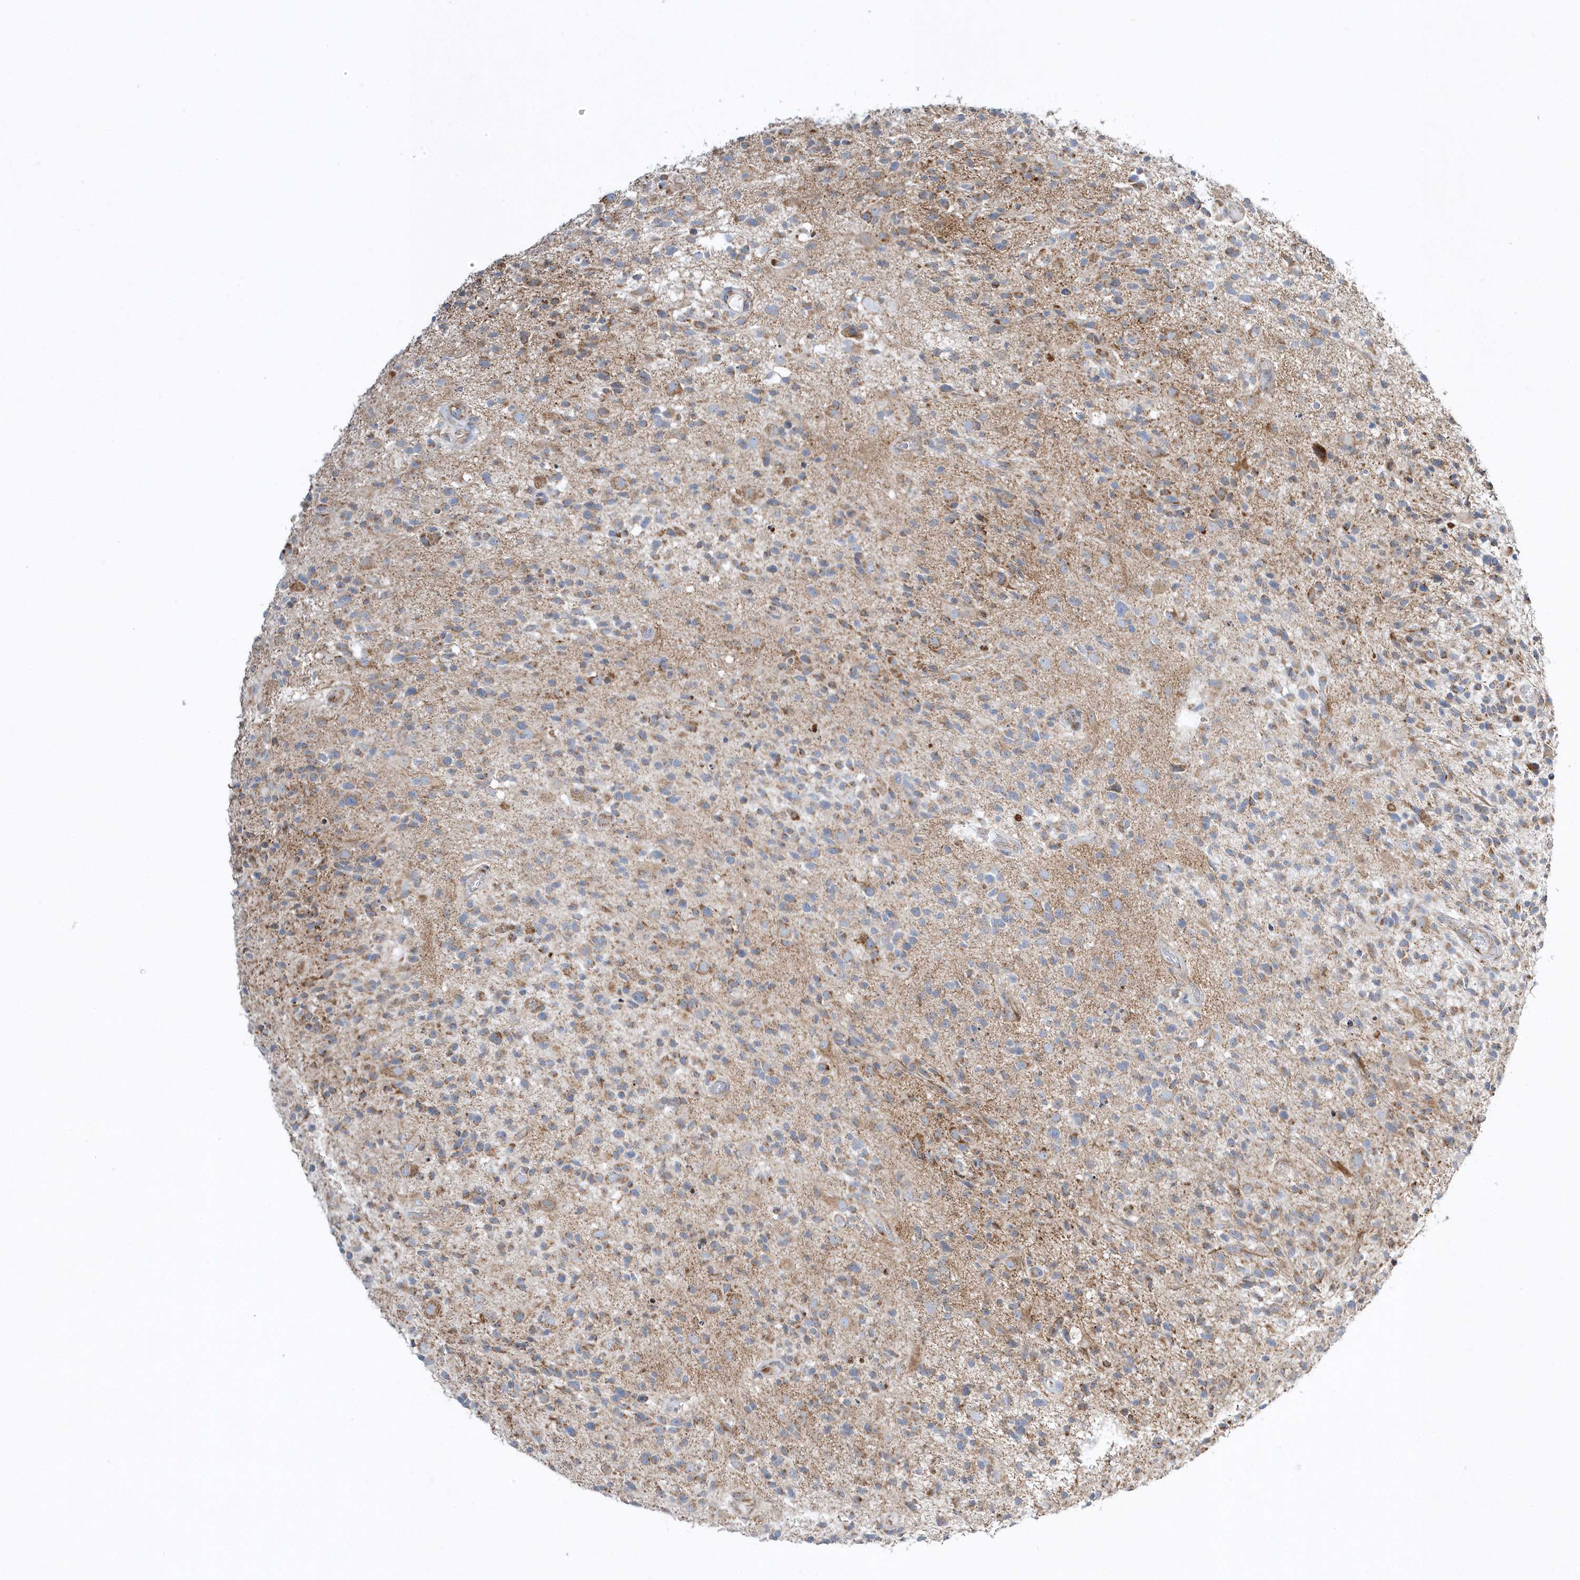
{"staining": {"intensity": "moderate", "quantity": "<25%", "location": "cytoplasmic/membranous"}, "tissue": "glioma", "cell_type": "Tumor cells", "image_type": "cancer", "snomed": [{"axis": "morphology", "description": "Glioma, malignant, High grade"}, {"axis": "morphology", "description": "Glioblastoma, NOS"}, {"axis": "topography", "description": "Brain"}], "caption": "Protein analysis of glioma tissue demonstrates moderate cytoplasmic/membranous staining in approximately <25% of tumor cells.", "gene": "OPA1", "patient": {"sex": "male", "age": 60}}